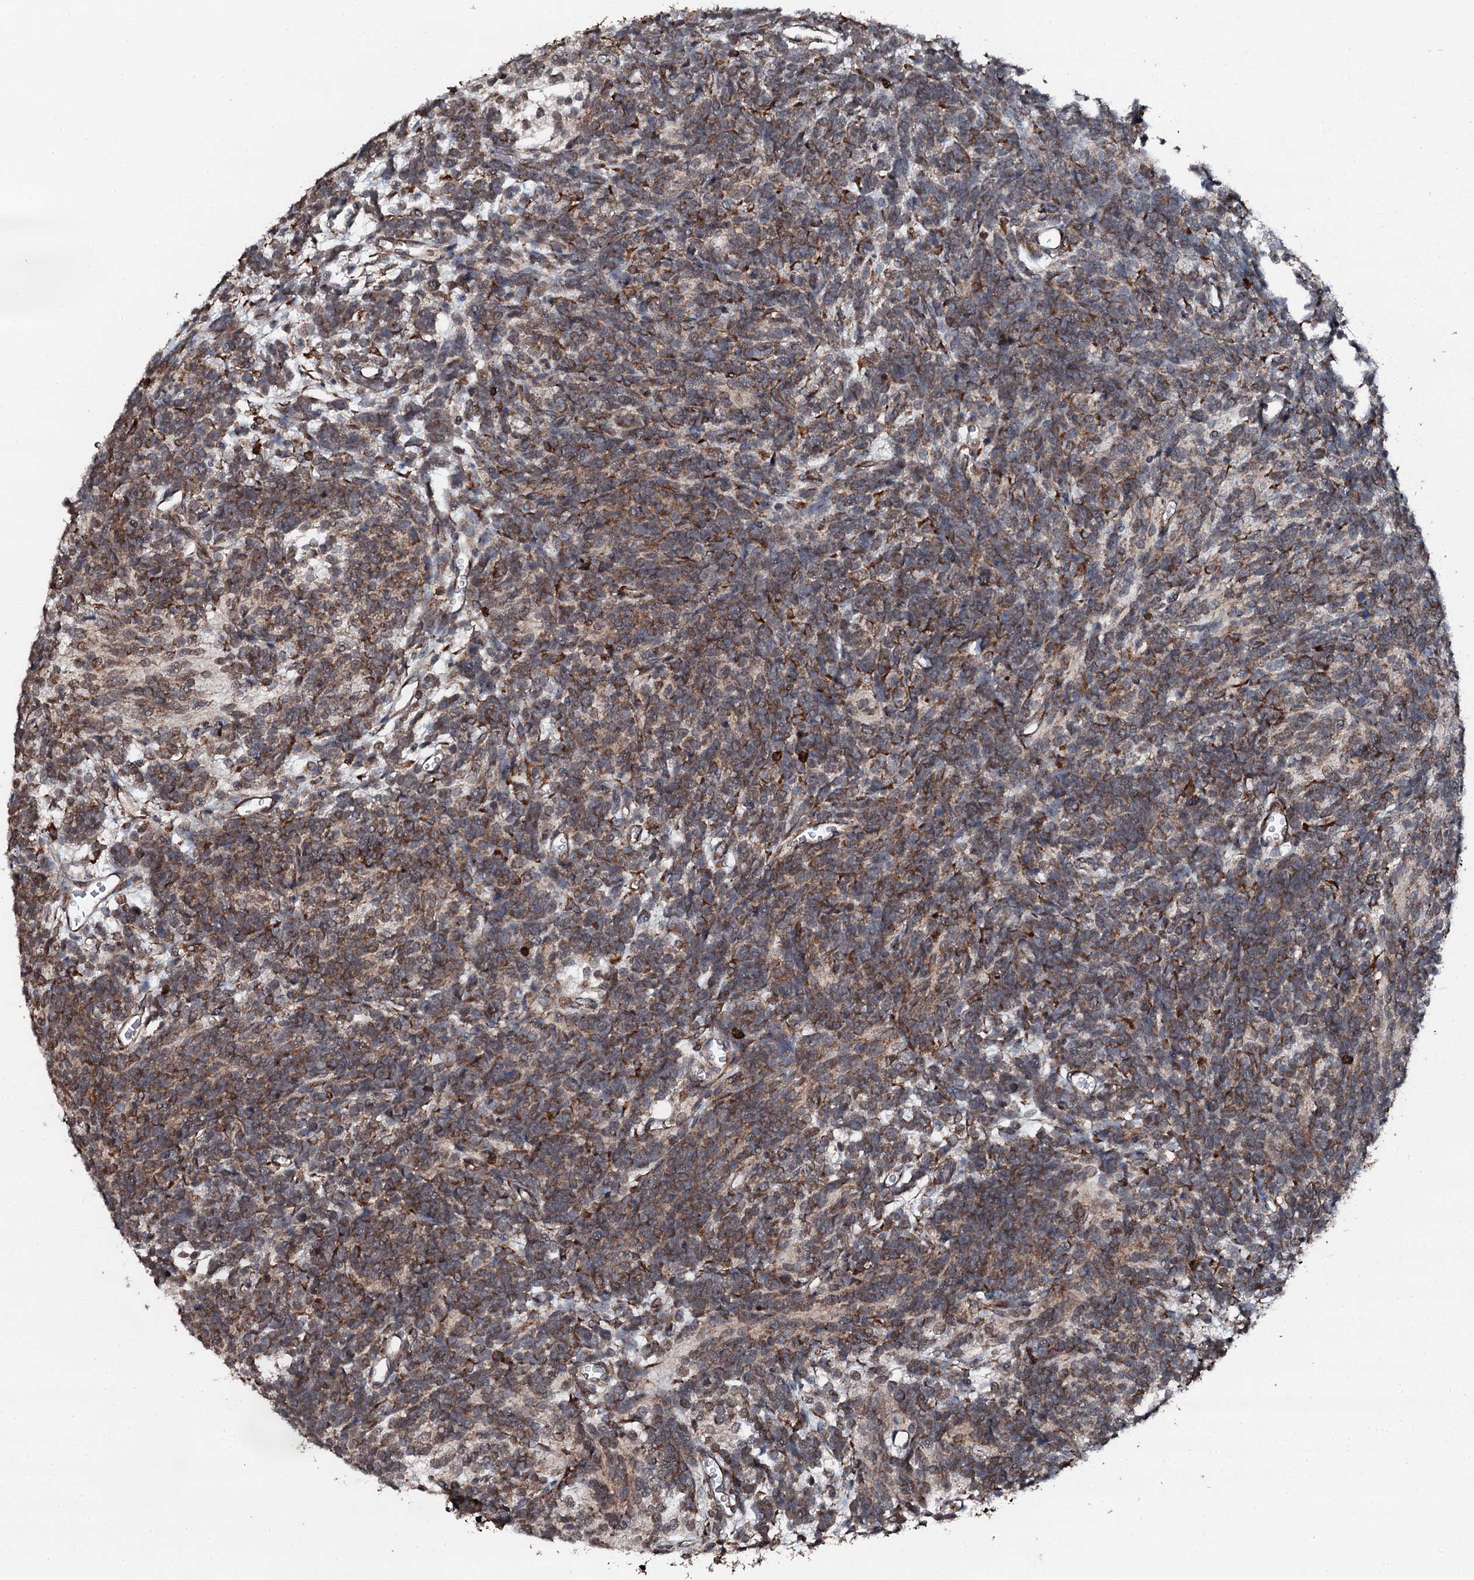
{"staining": {"intensity": "moderate", "quantity": ">75%", "location": "cytoplasmic/membranous"}, "tissue": "glioma", "cell_type": "Tumor cells", "image_type": "cancer", "snomed": [{"axis": "morphology", "description": "Glioma, malignant, Low grade"}, {"axis": "topography", "description": "Brain"}], "caption": "IHC histopathology image of neoplastic tissue: human malignant low-grade glioma stained using IHC demonstrates medium levels of moderate protein expression localized specifically in the cytoplasmic/membranous of tumor cells, appearing as a cytoplasmic/membranous brown color.", "gene": "EDC4", "patient": {"sex": "female", "age": 1}}